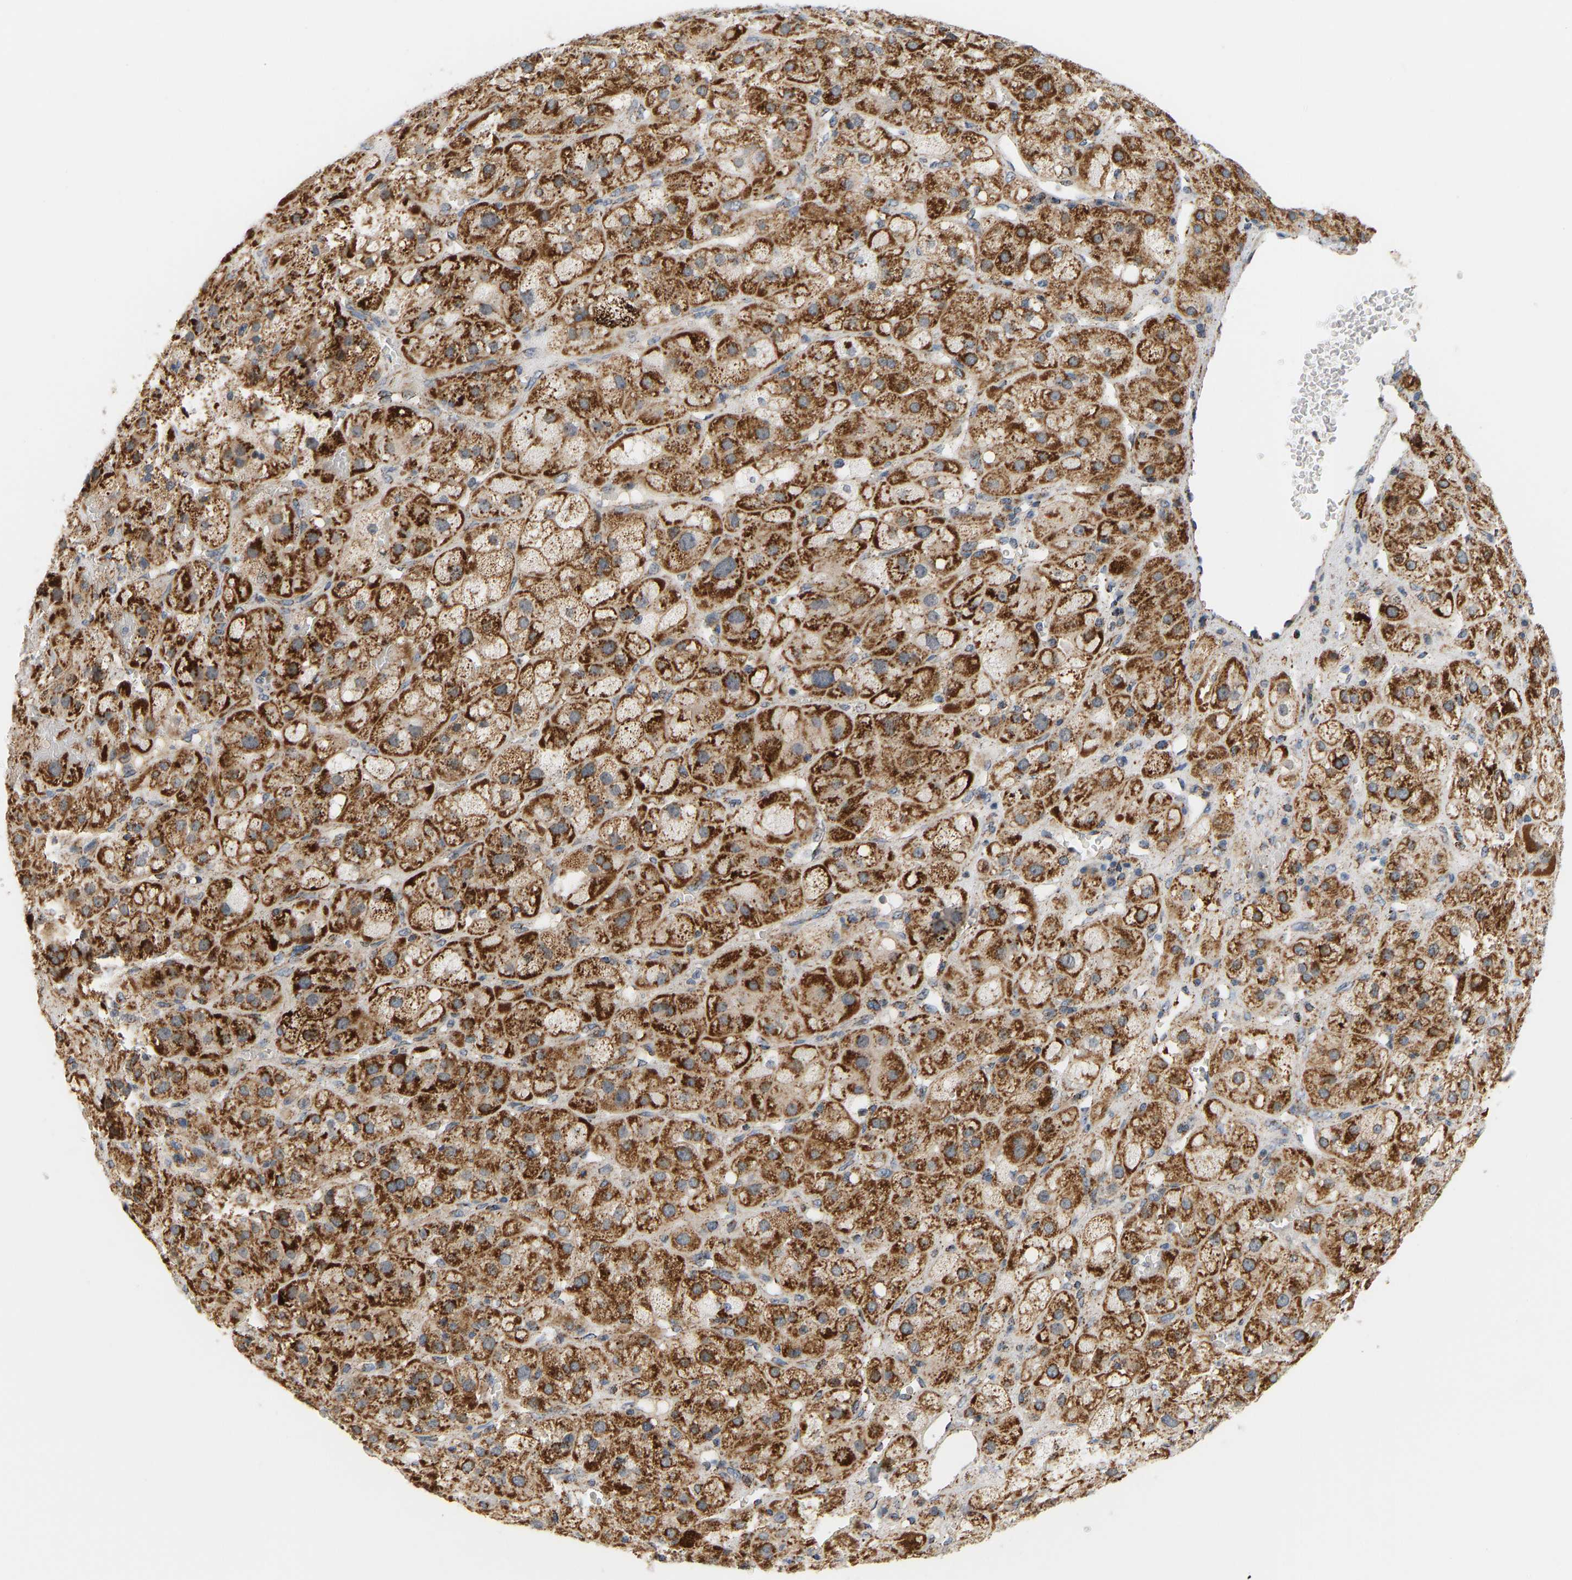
{"staining": {"intensity": "strong", "quantity": ">75%", "location": "cytoplasmic/membranous"}, "tissue": "adrenal gland", "cell_type": "Glandular cells", "image_type": "normal", "snomed": [{"axis": "morphology", "description": "Normal tissue, NOS"}, {"axis": "topography", "description": "Adrenal gland"}], "caption": "Human adrenal gland stained with a brown dye displays strong cytoplasmic/membranous positive positivity in approximately >75% of glandular cells.", "gene": "GPSM2", "patient": {"sex": "female", "age": 47}}